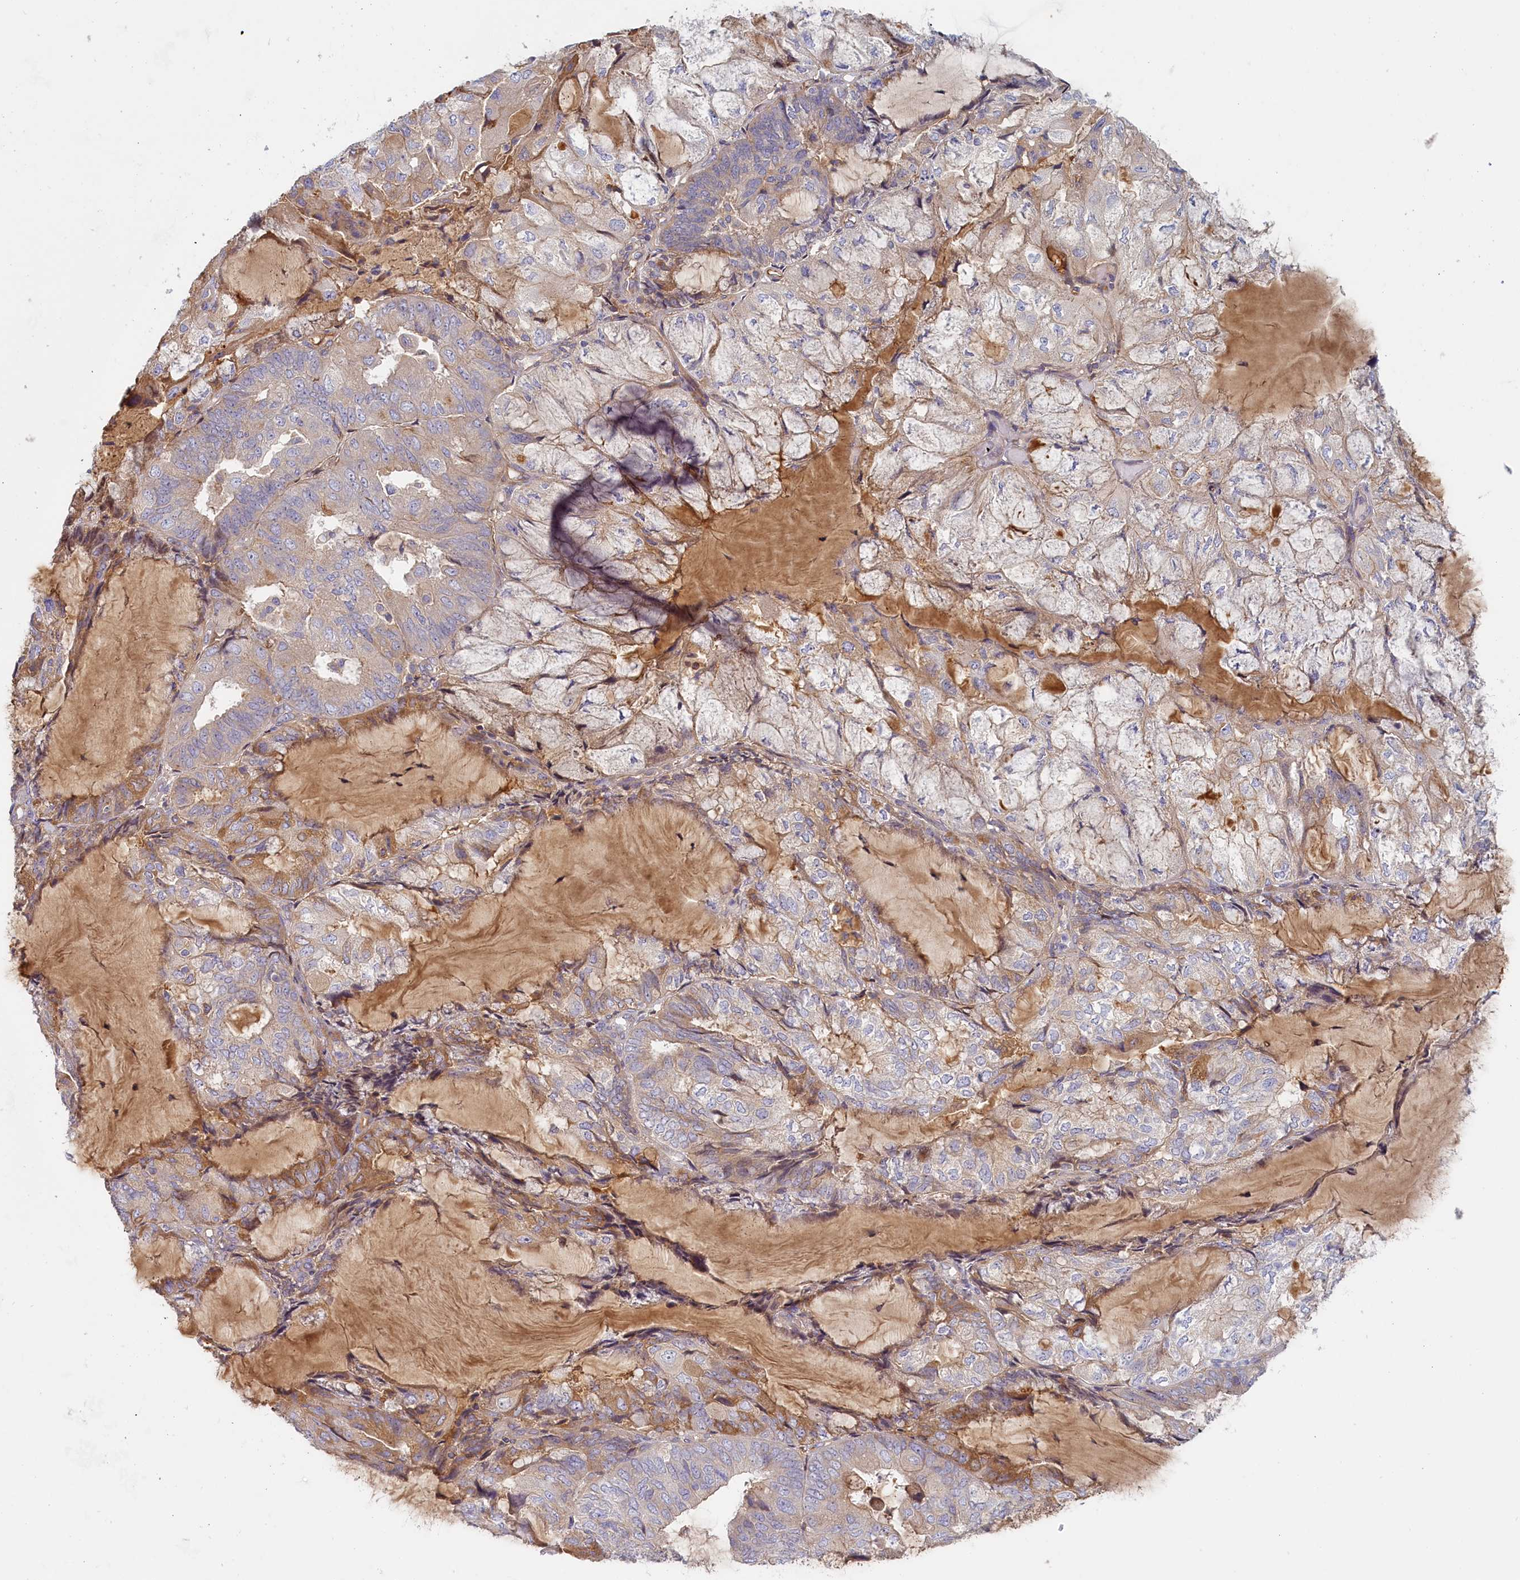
{"staining": {"intensity": "moderate", "quantity": "<25%", "location": "cytoplasmic/membranous"}, "tissue": "endometrial cancer", "cell_type": "Tumor cells", "image_type": "cancer", "snomed": [{"axis": "morphology", "description": "Adenocarcinoma, NOS"}, {"axis": "topography", "description": "Endometrium"}], "caption": "Immunohistochemical staining of endometrial cancer exhibits low levels of moderate cytoplasmic/membranous protein positivity in approximately <25% of tumor cells.", "gene": "STX16", "patient": {"sex": "female", "age": 81}}